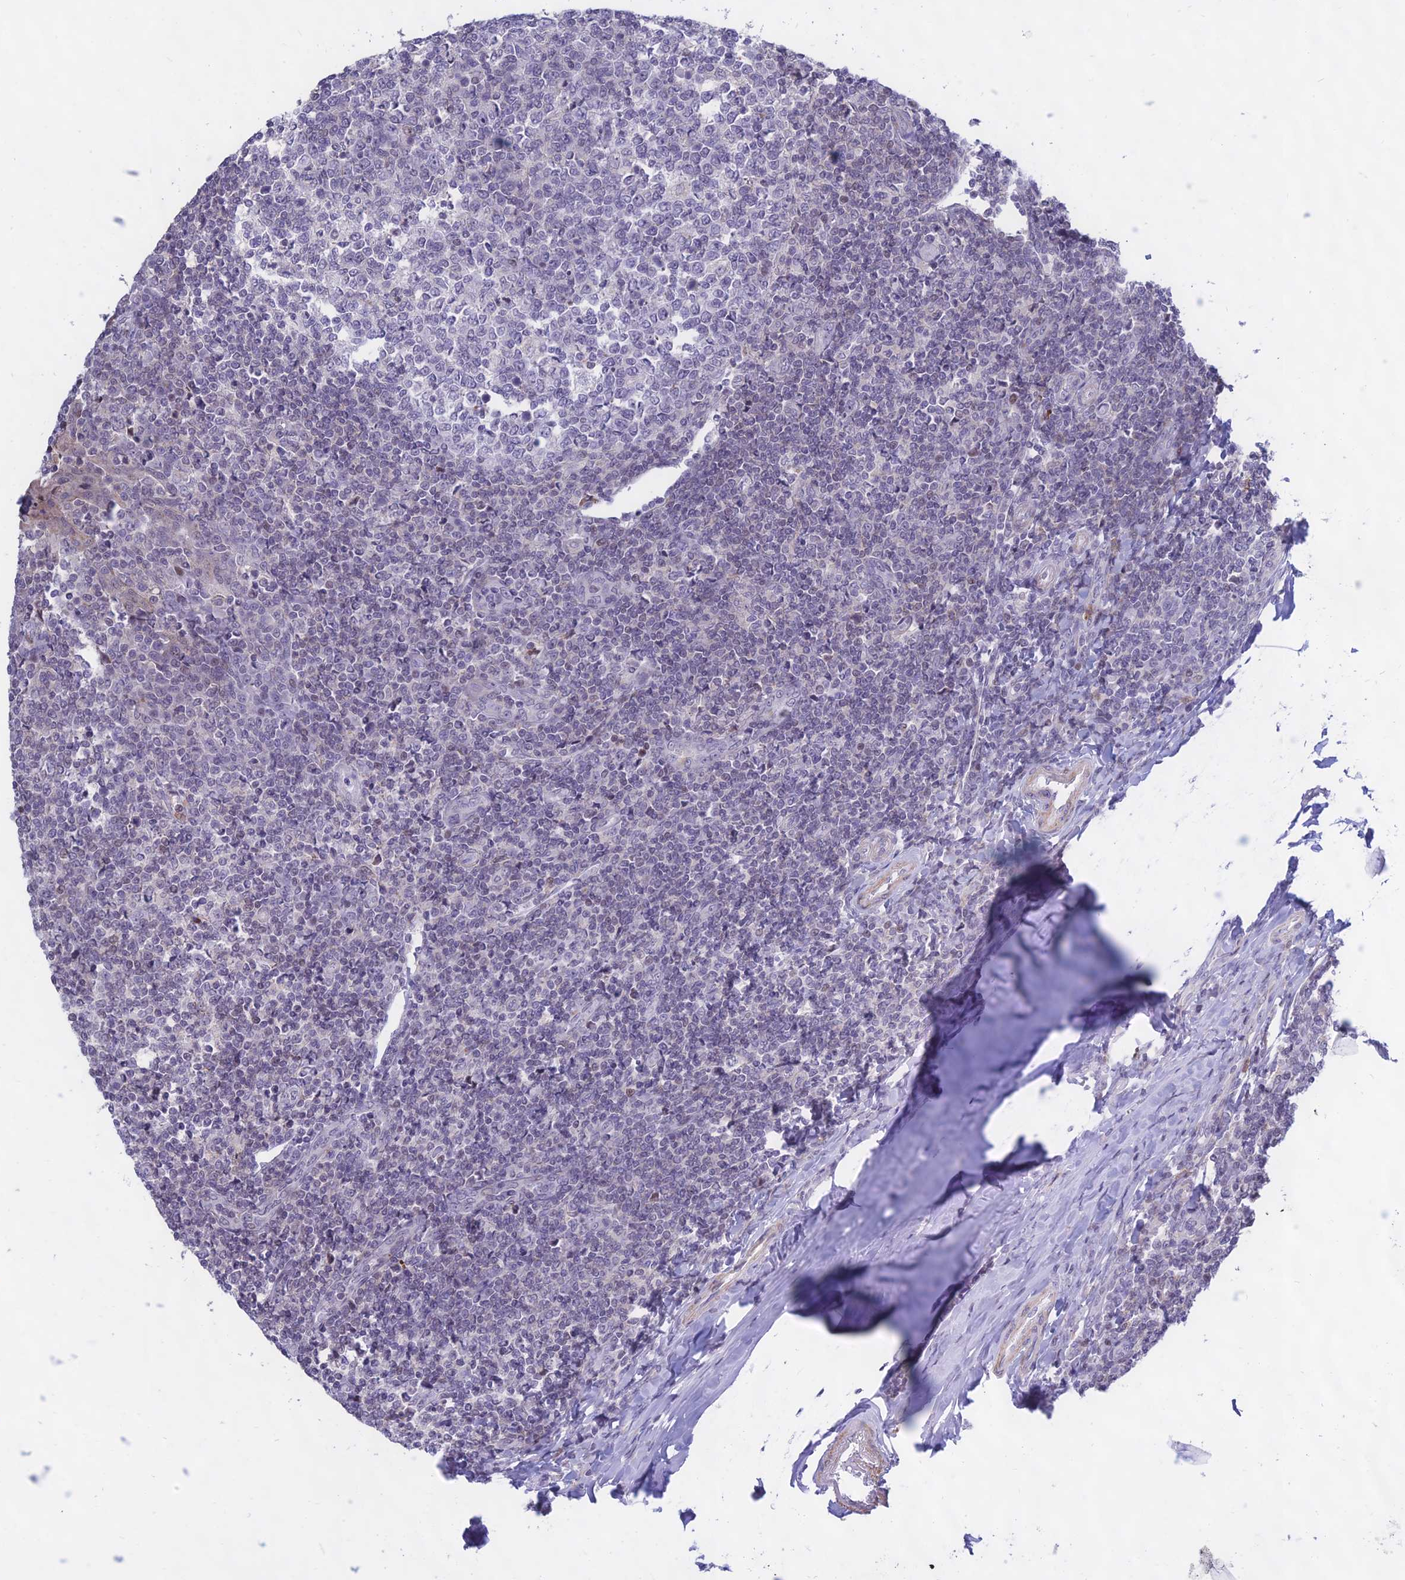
{"staining": {"intensity": "negative", "quantity": "none", "location": "none"}, "tissue": "tonsil", "cell_type": "Germinal center cells", "image_type": "normal", "snomed": [{"axis": "morphology", "description": "Normal tissue, NOS"}, {"axis": "topography", "description": "Tonsil"}], "caption": "Germinal center cells are negative for brown protein staining in benign tonsil. Brightfield microscopy of immunohistochemistry (IHC) stained with DAB (3,3'-diaminobenzidine) (brown) and hematoxylin (blue), captured at high magnification.", "gene": "KRR1", "patient": {"sex": "female", "age": 19}}